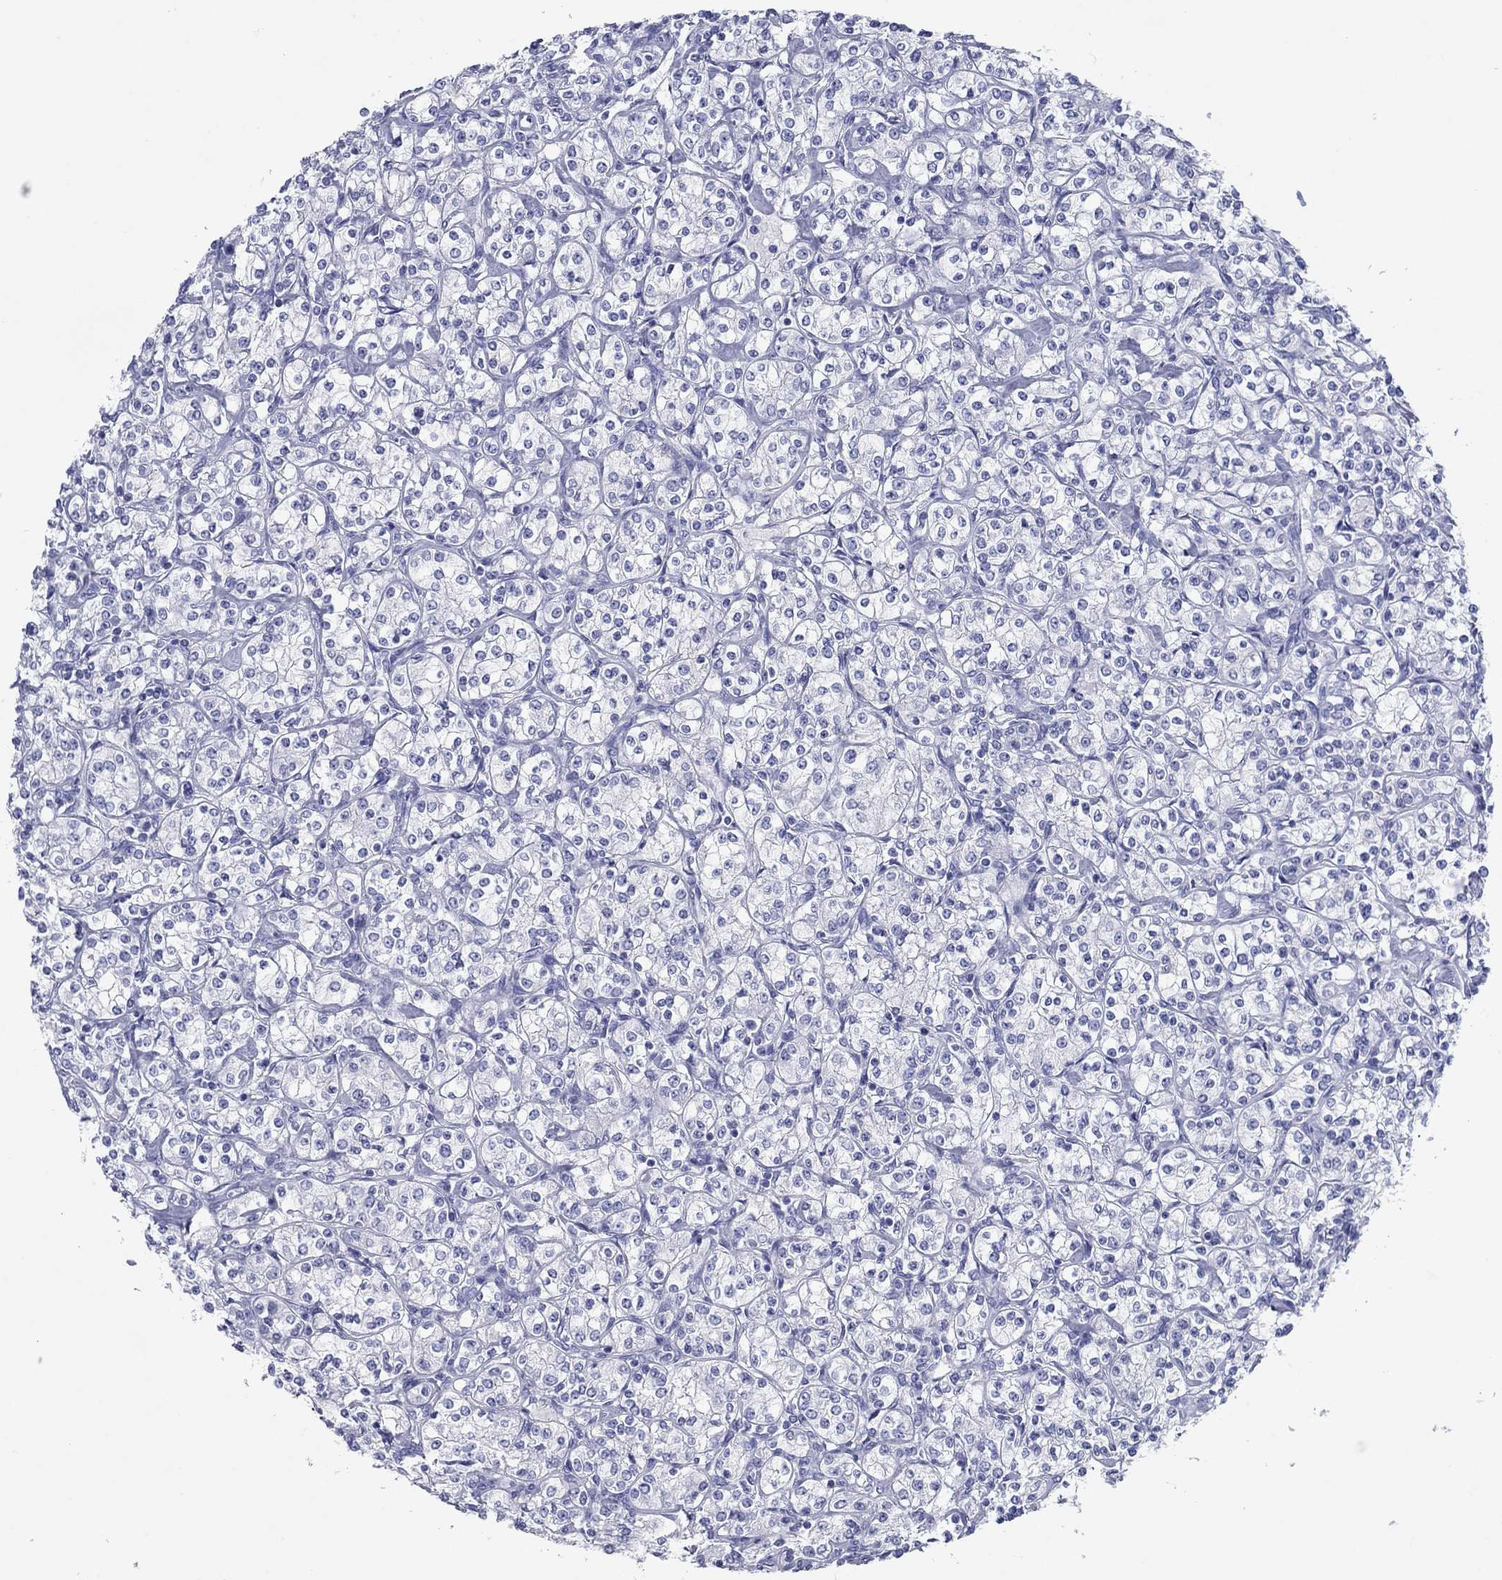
{"staining": {"intensity": "negative", "quantity": "none", "location": "none"}, "tissue": "renal cancer", "cell_type": "Tumor cells", "image_type": "cancer", "snomed": [{"axis": "morphology", "description": "Adenocarcinoma, NOS"}, {"axis": "topography", "description": "Kidney"}], "caption": "Immunohistochemistry (IHC) micrograph of neoplastic tissue: renal cancer stained with DAB demonstrates no significant protein expression in tumor cells.", "gene": "ATP4A", "patient": {"sex": "male", "age": 77}}